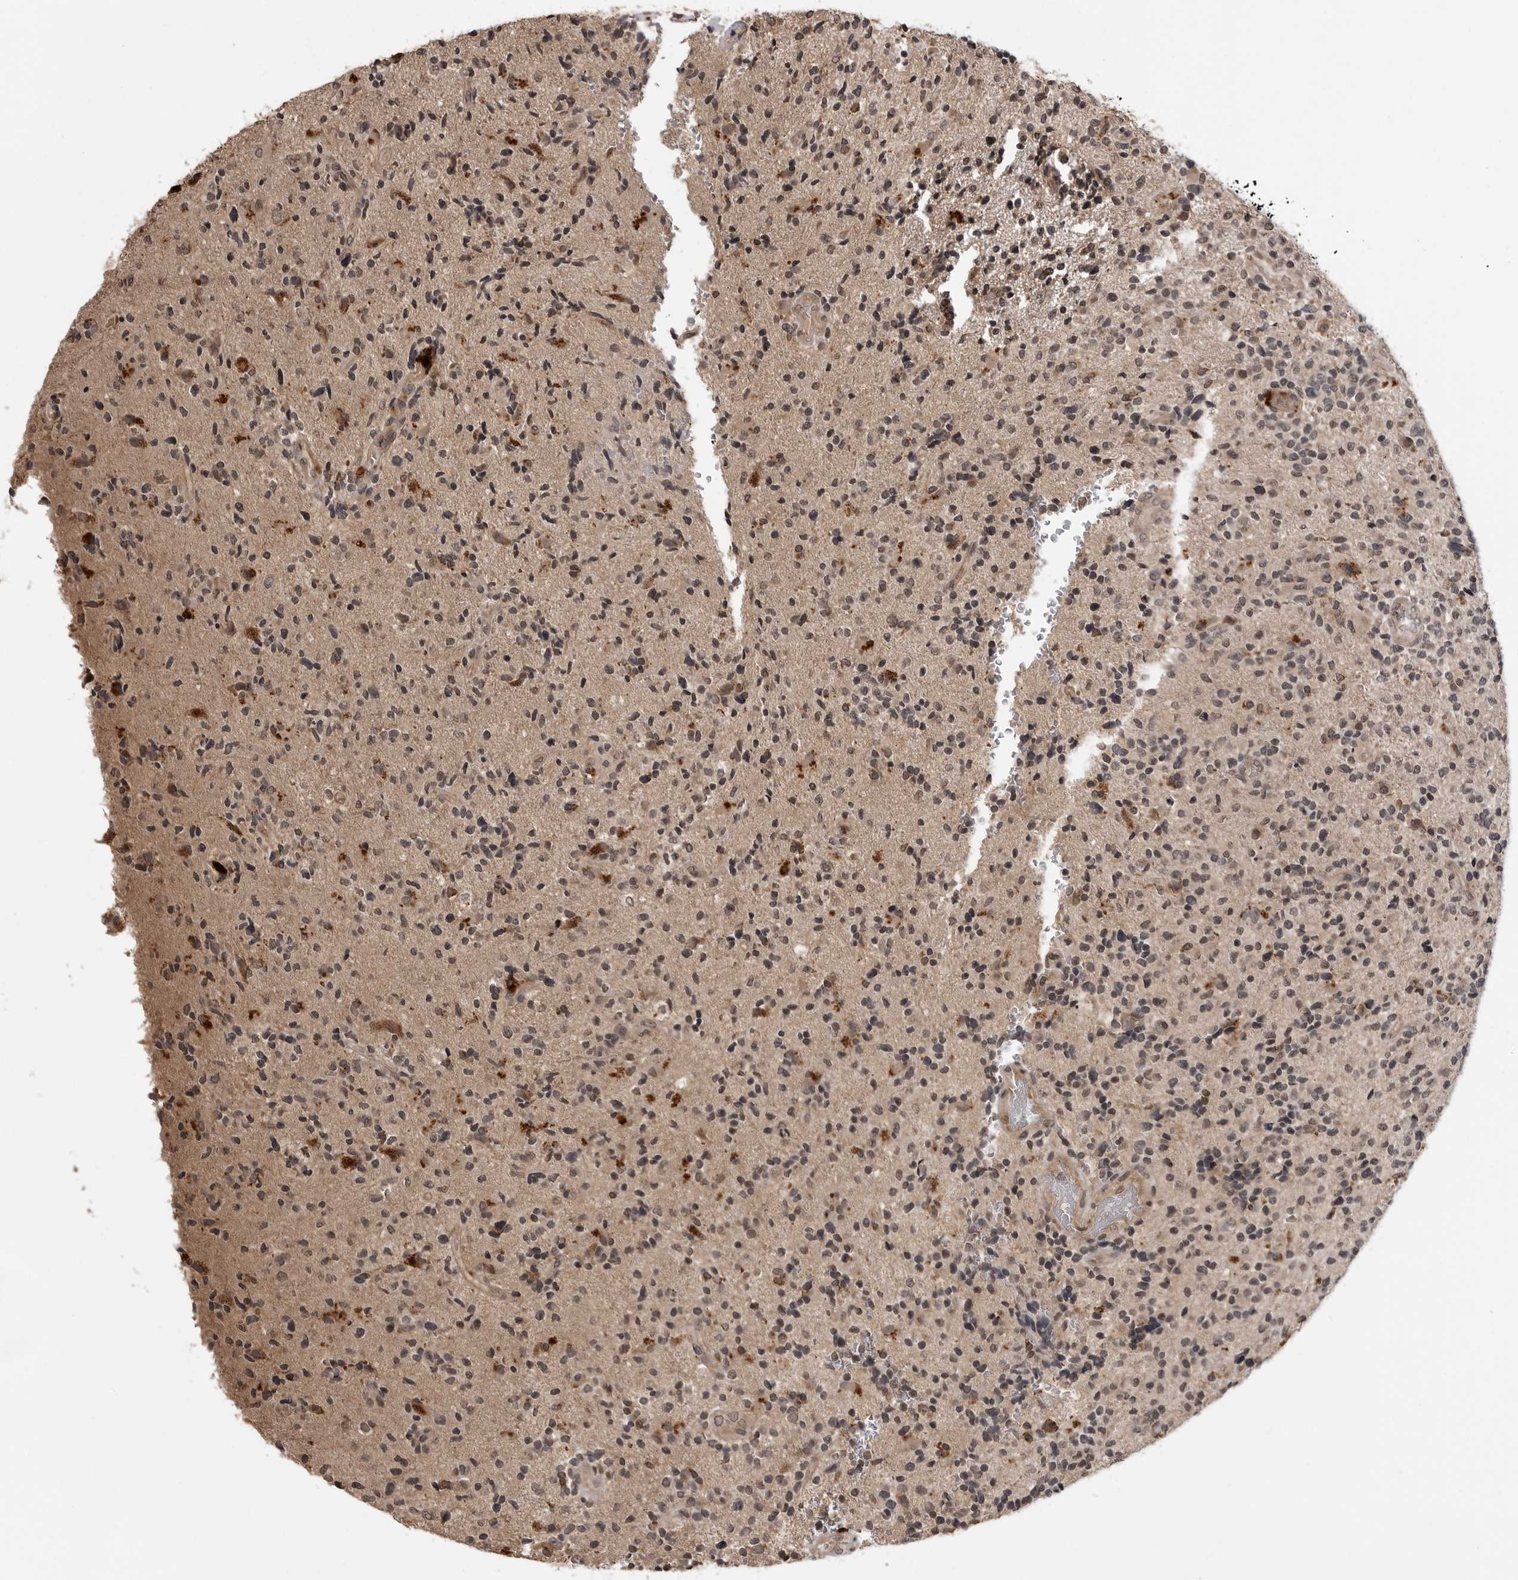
{"staining": {"intensity": "weak", "quantity": "25%-75%", "location": "nuclear"}, "tissue": "glioma", "cell_type": "Tumor cells", "image_type": "cancer", "snomed": [{"axis": "morphology", "description": "Glioma, malignant, High grade"}, {"axis": "topography", "description": "Brain"}], "caption": "IHC of human malignant glioma (high-grade) demonstrates low levels of weak nuclear staining in approximately 25%-75% of tumor cells.", "gene": "IL24", "patient": {"sex": "male", "age": 72}}